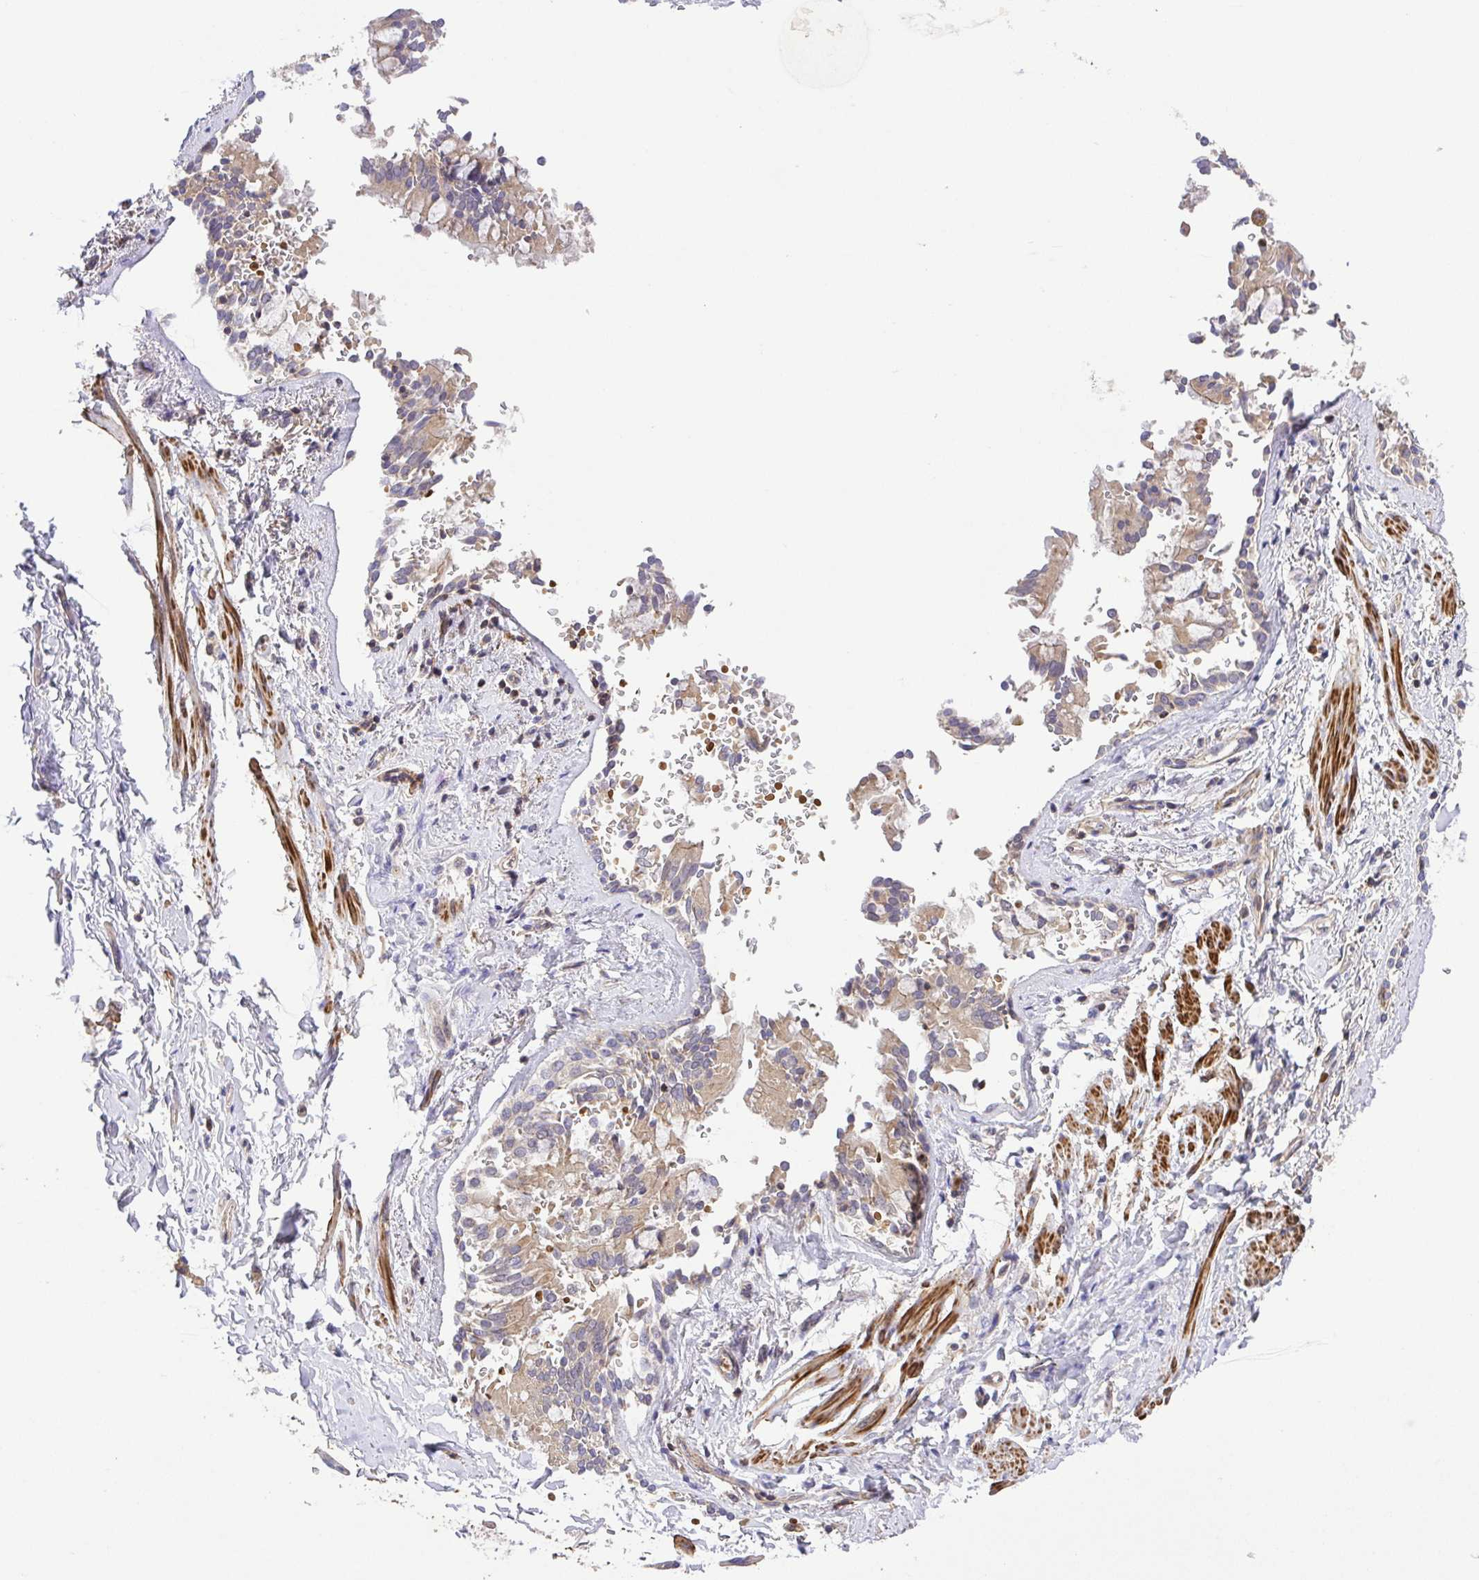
{"staining": {"intensity": "negative", "quantity": "none", "location": "none"}, "tissue": "soft tissue", "cell_type": "Chondrocytes", "image_type": "normal", "snomed": [{"axis": "morphology", "description": "Normal tissue, NOS"}, {"axis": "topography", "description": "Cartilage tissue"}, {"axis": "topography", "description": "Bronchus"}, {"axis": "topography", "description": "Peripheral nerve tissue"}], "caption": "IHC micrograph of benign soft tissue: human soft tissue stained with DAB displays no significant protein staining in chondrocytes.", "gene": "IDE", "patient": {"sex": "male", "age": 67}}